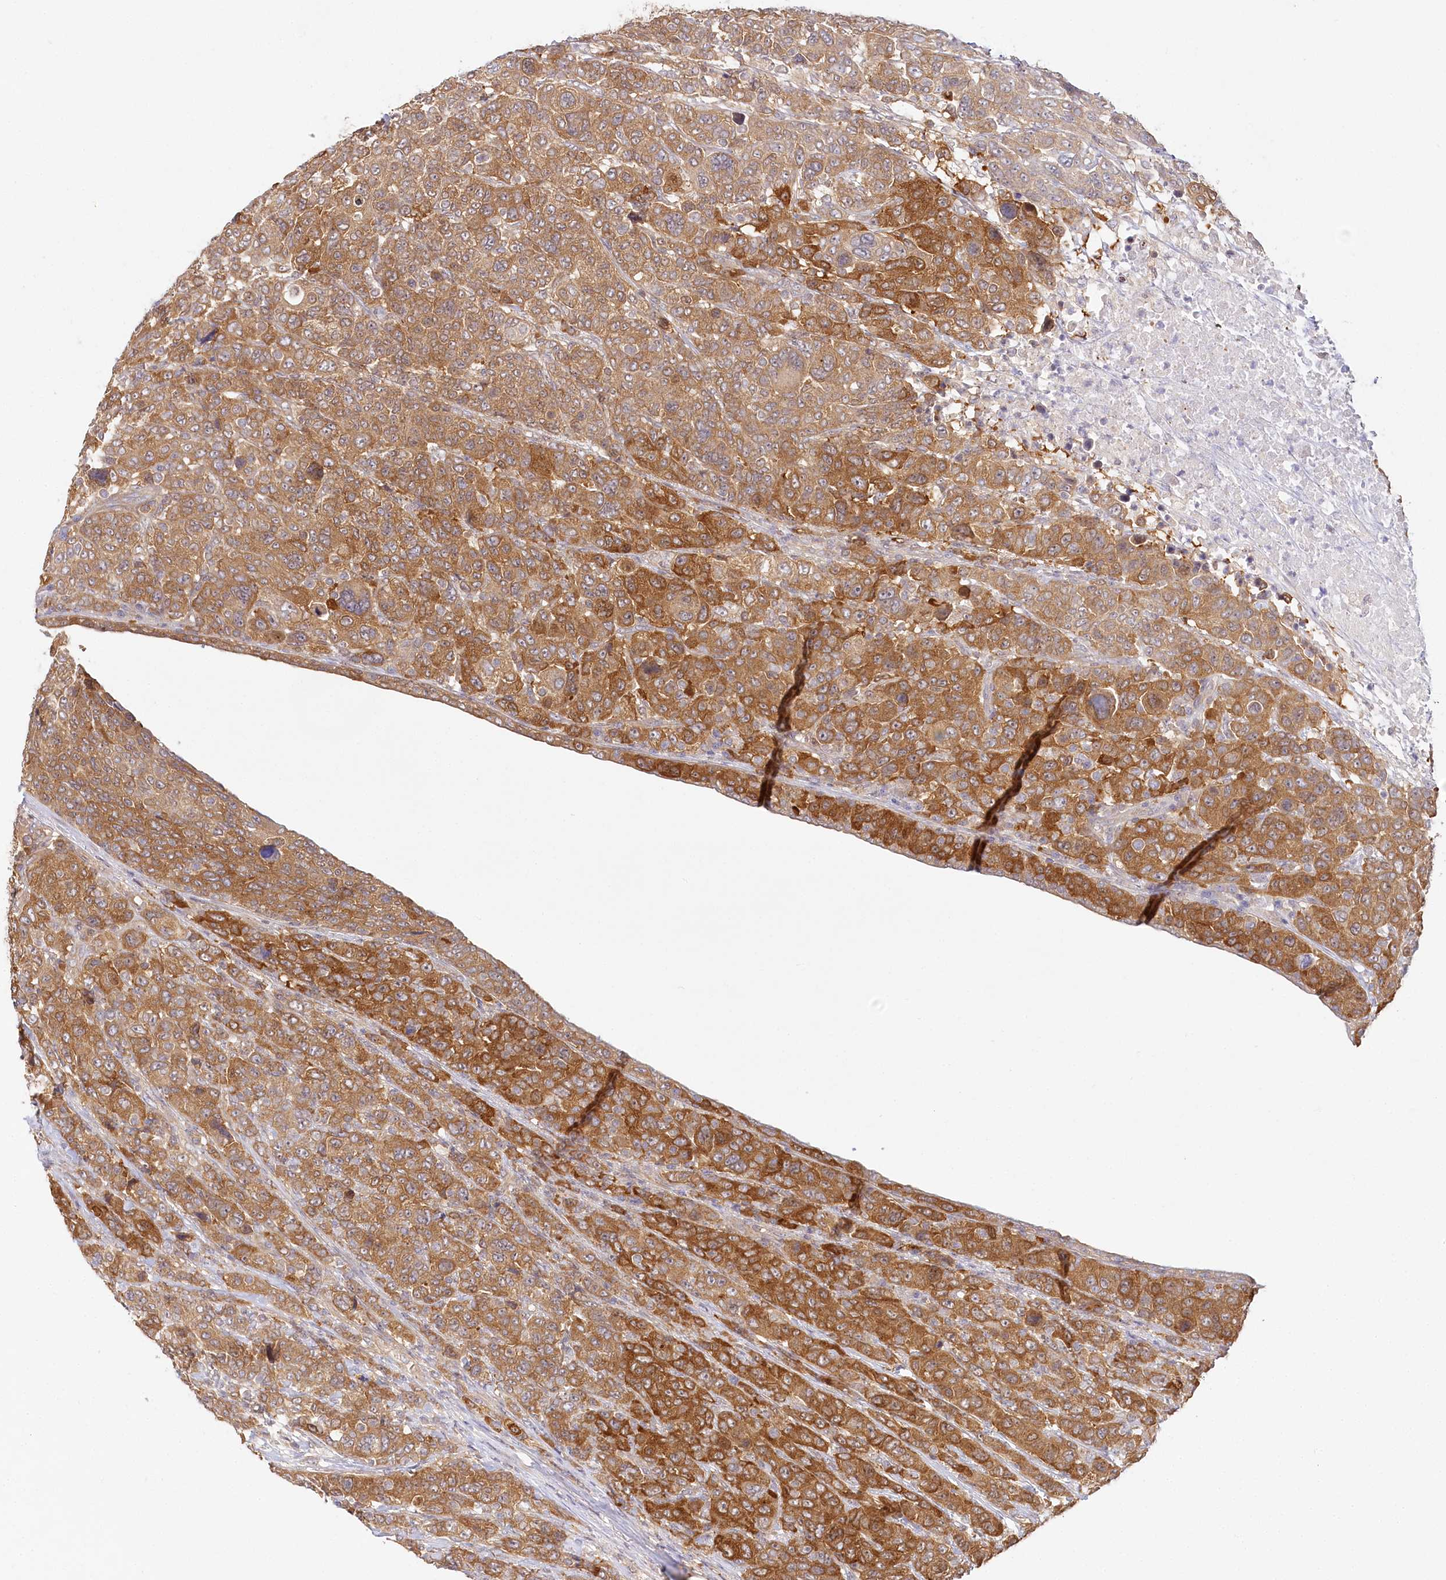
{"staining": {"intensity": "moderate", "quantity": ">75%", "location": "cytoplasmic/membranous"}, "tissue": "breast cancer", "cell_type": "Tumor cells", "image_type": "cancer", "snomed": [{"axis": "morphology", "description": "Duct carcinoma"}, {"axis": "topography", "description": "Breast"}], "caption": "This photomicrograph reveals breast invasive ductal carcinoma stained with immunohistochemistry (IHC) to label a protein in brown. The cytoplasmic/membranous of tumor cells show moderate positivity for the protein. Nuclei are counter-stained blue.", "gene": "INPP4B", "patient": {"sex": "female", "age": 37}}